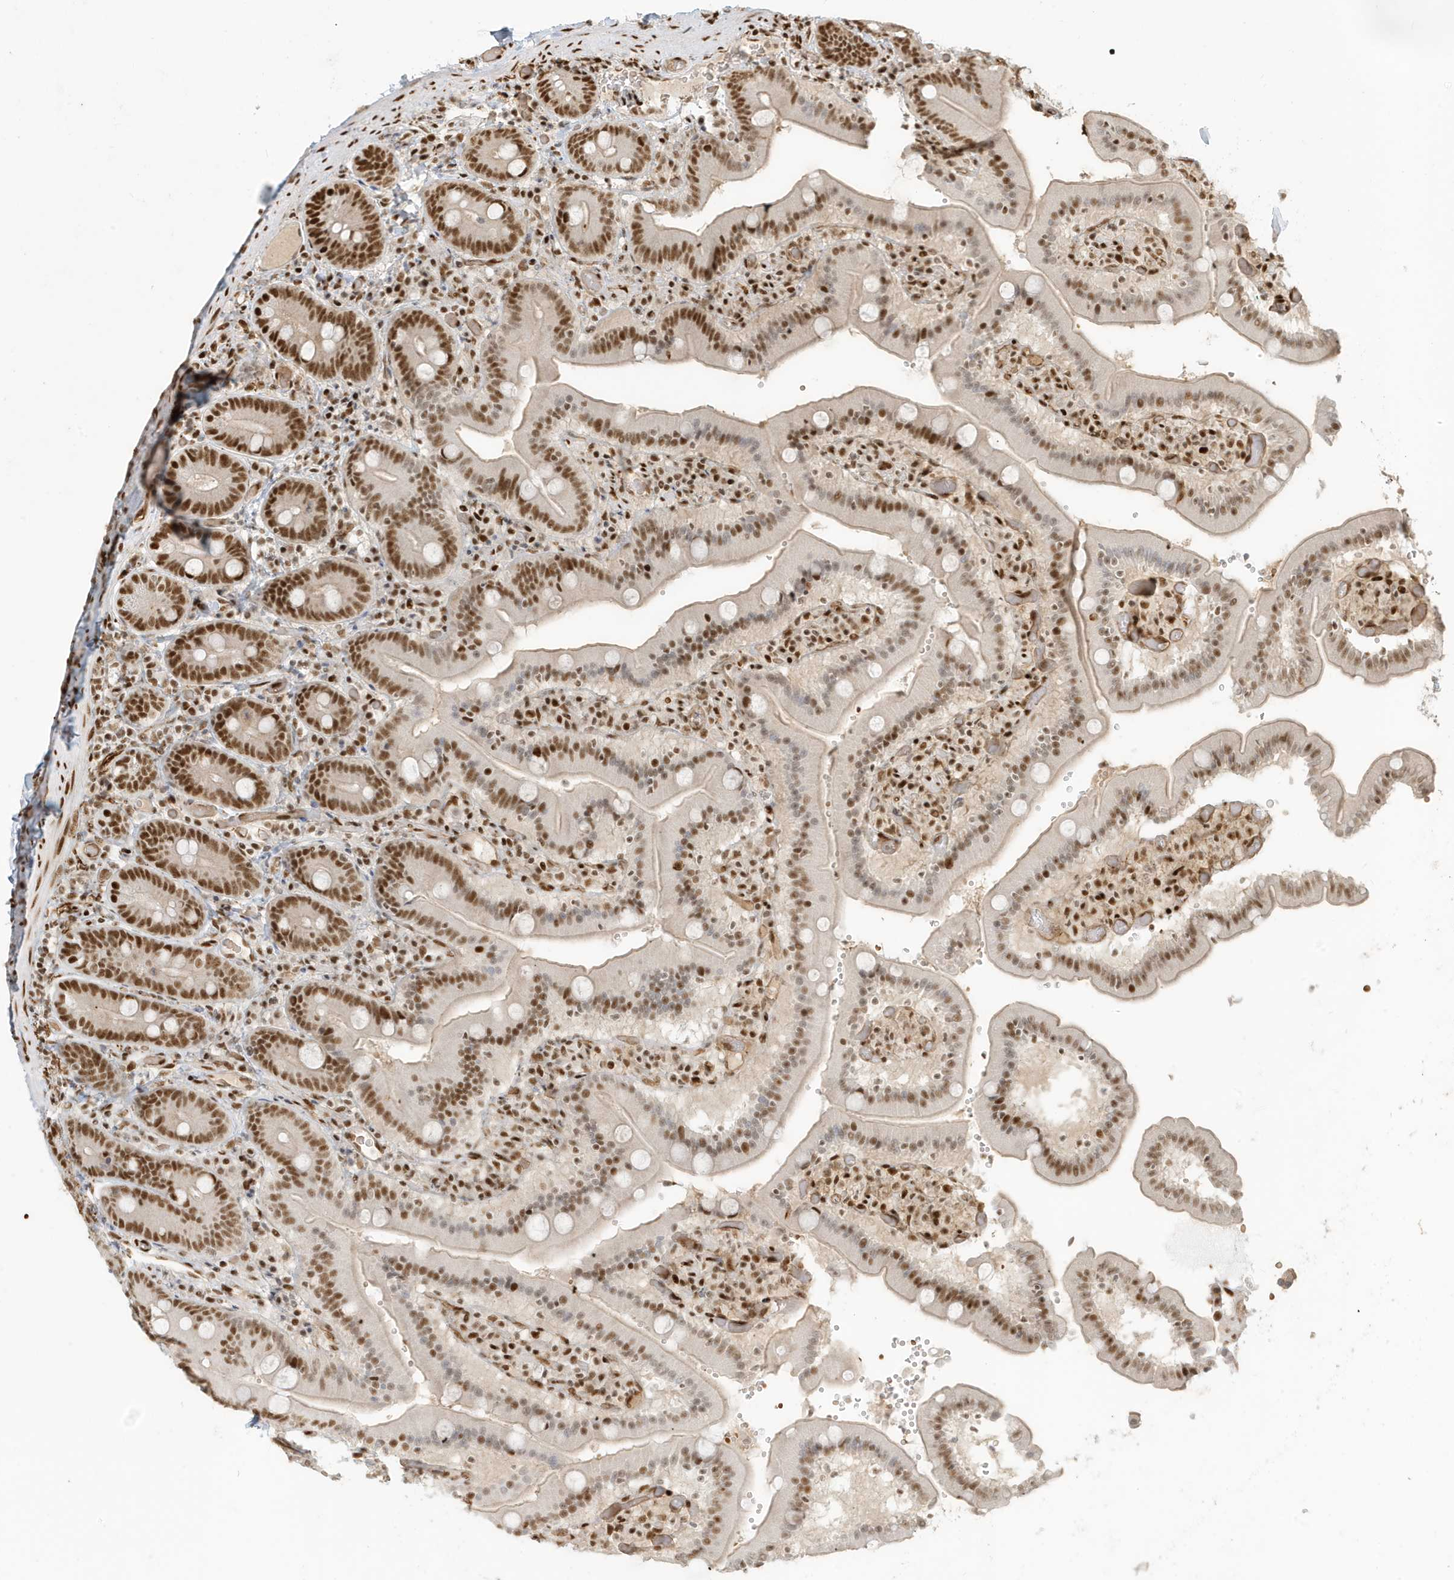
{"staining": {"intensity": "moderate", "quantity": ">75%", "location": "nuclear"}, "tissue": "duodenum", "cell_type": "Glandular cells", "image_type": "normal", "snomed": [{"axis": "morphology", "description": "Normal tissue, NOS"}, {"axis": "topography", "description": "Duodenum"}], "caption": "Immunohistochemistry histopathology image of unremarkable duodenum: duodenum stained using IHC displays medium levels of moderate protein expression localized specifically in the nuclear of glandular cells, appearing as a nuclear brown color.", "gene": "CKS1B", "patient": {"sex": "female", "age": 62}}